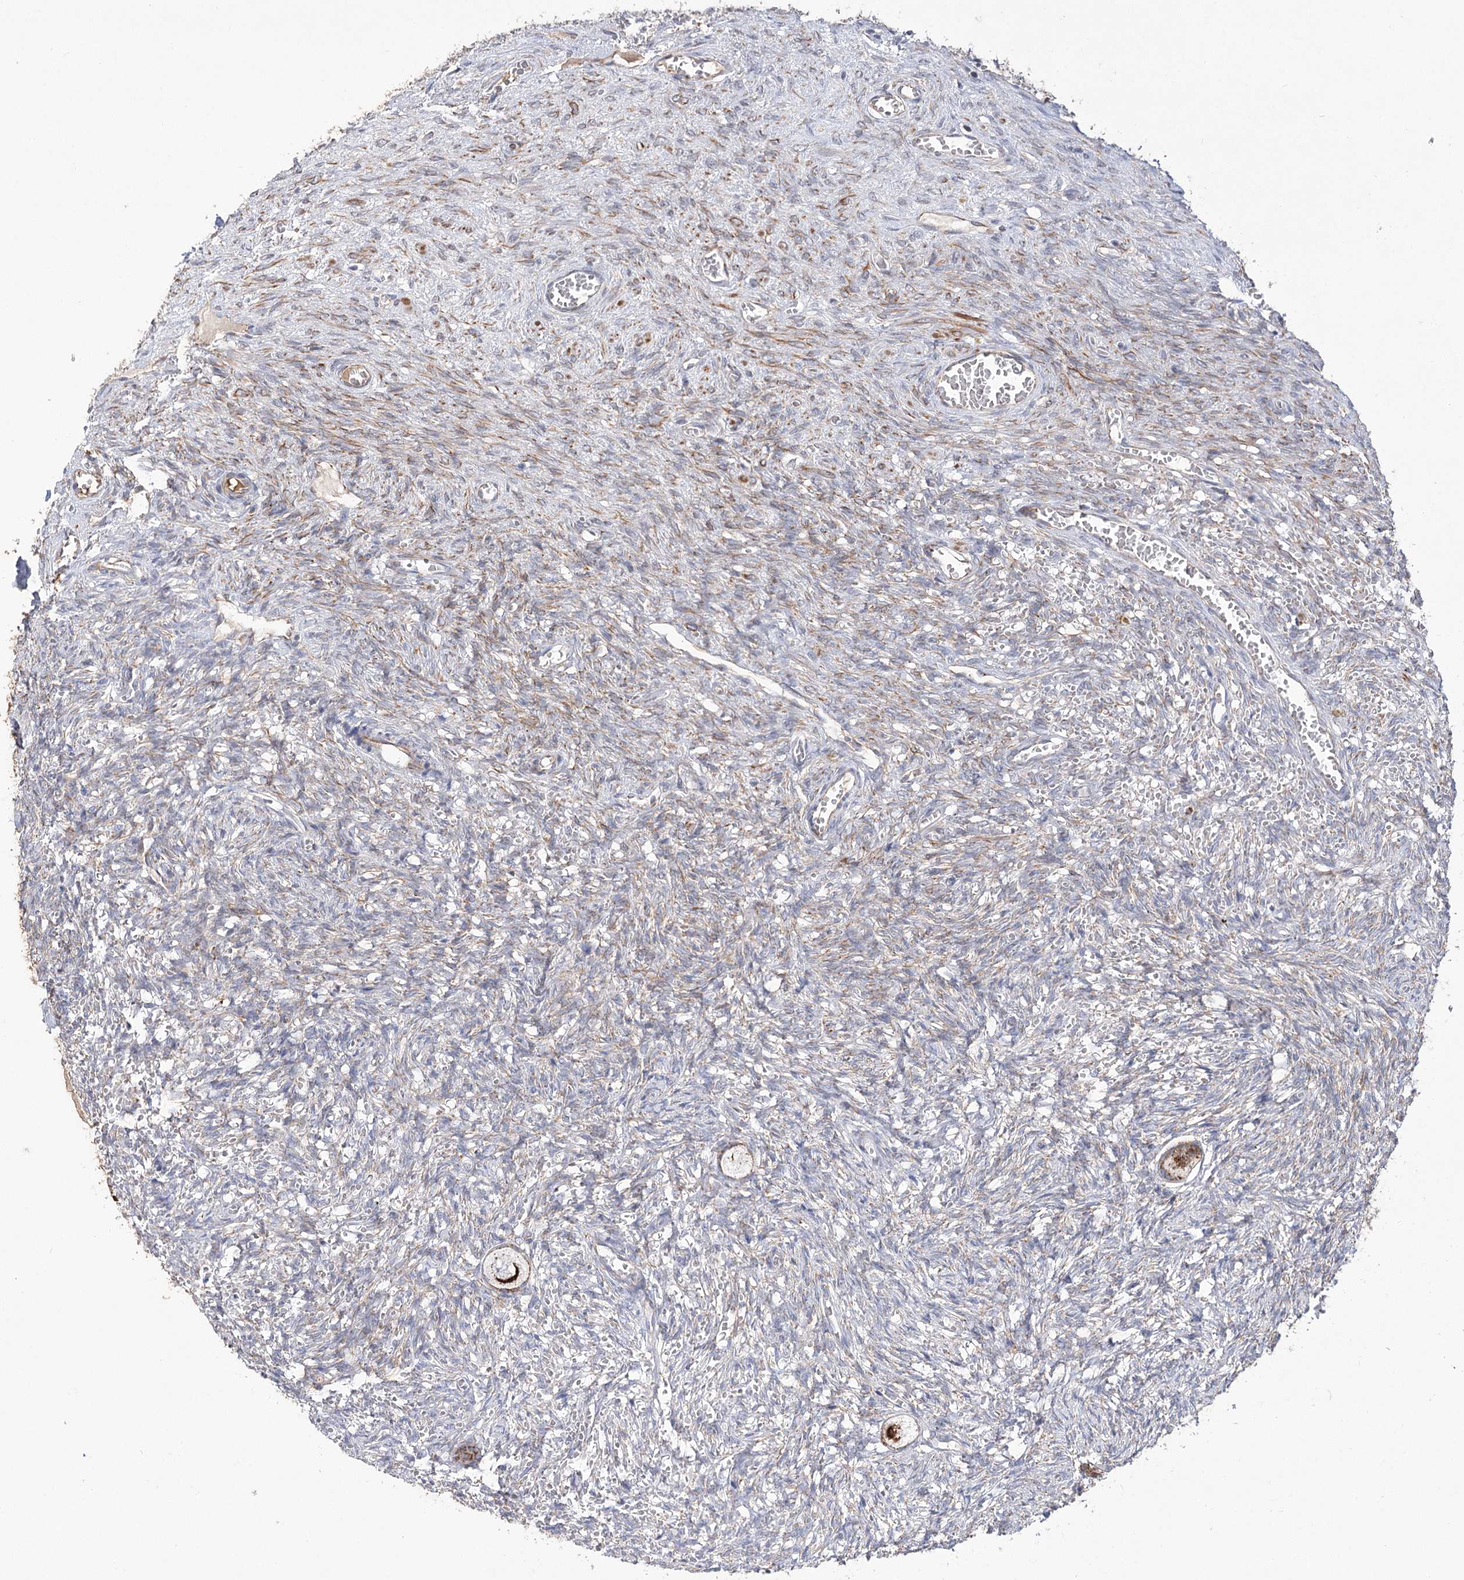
{"staining": {"intensity": "moderate", "quantity": ">75%", "location": "cytoplasmic/membranous"}, "tissue": "ovary", "cell_type": "Follicle cells", "image_type": "normal", "snomed": [{"axis": "morphology", "description": "Normal tissue, NOS"}, {"axis": "topography", "description": "Ovary"}], "caption": "Immunohistochemistry image of unremarkable ovary stained for a protein (brown), which exhibits medium levels of moderate cytoplasmic/membranous positivity in about >75% of follicle cells.", "gene": "ECHDC3", "patient": {"sex": "female", "age": 27}}